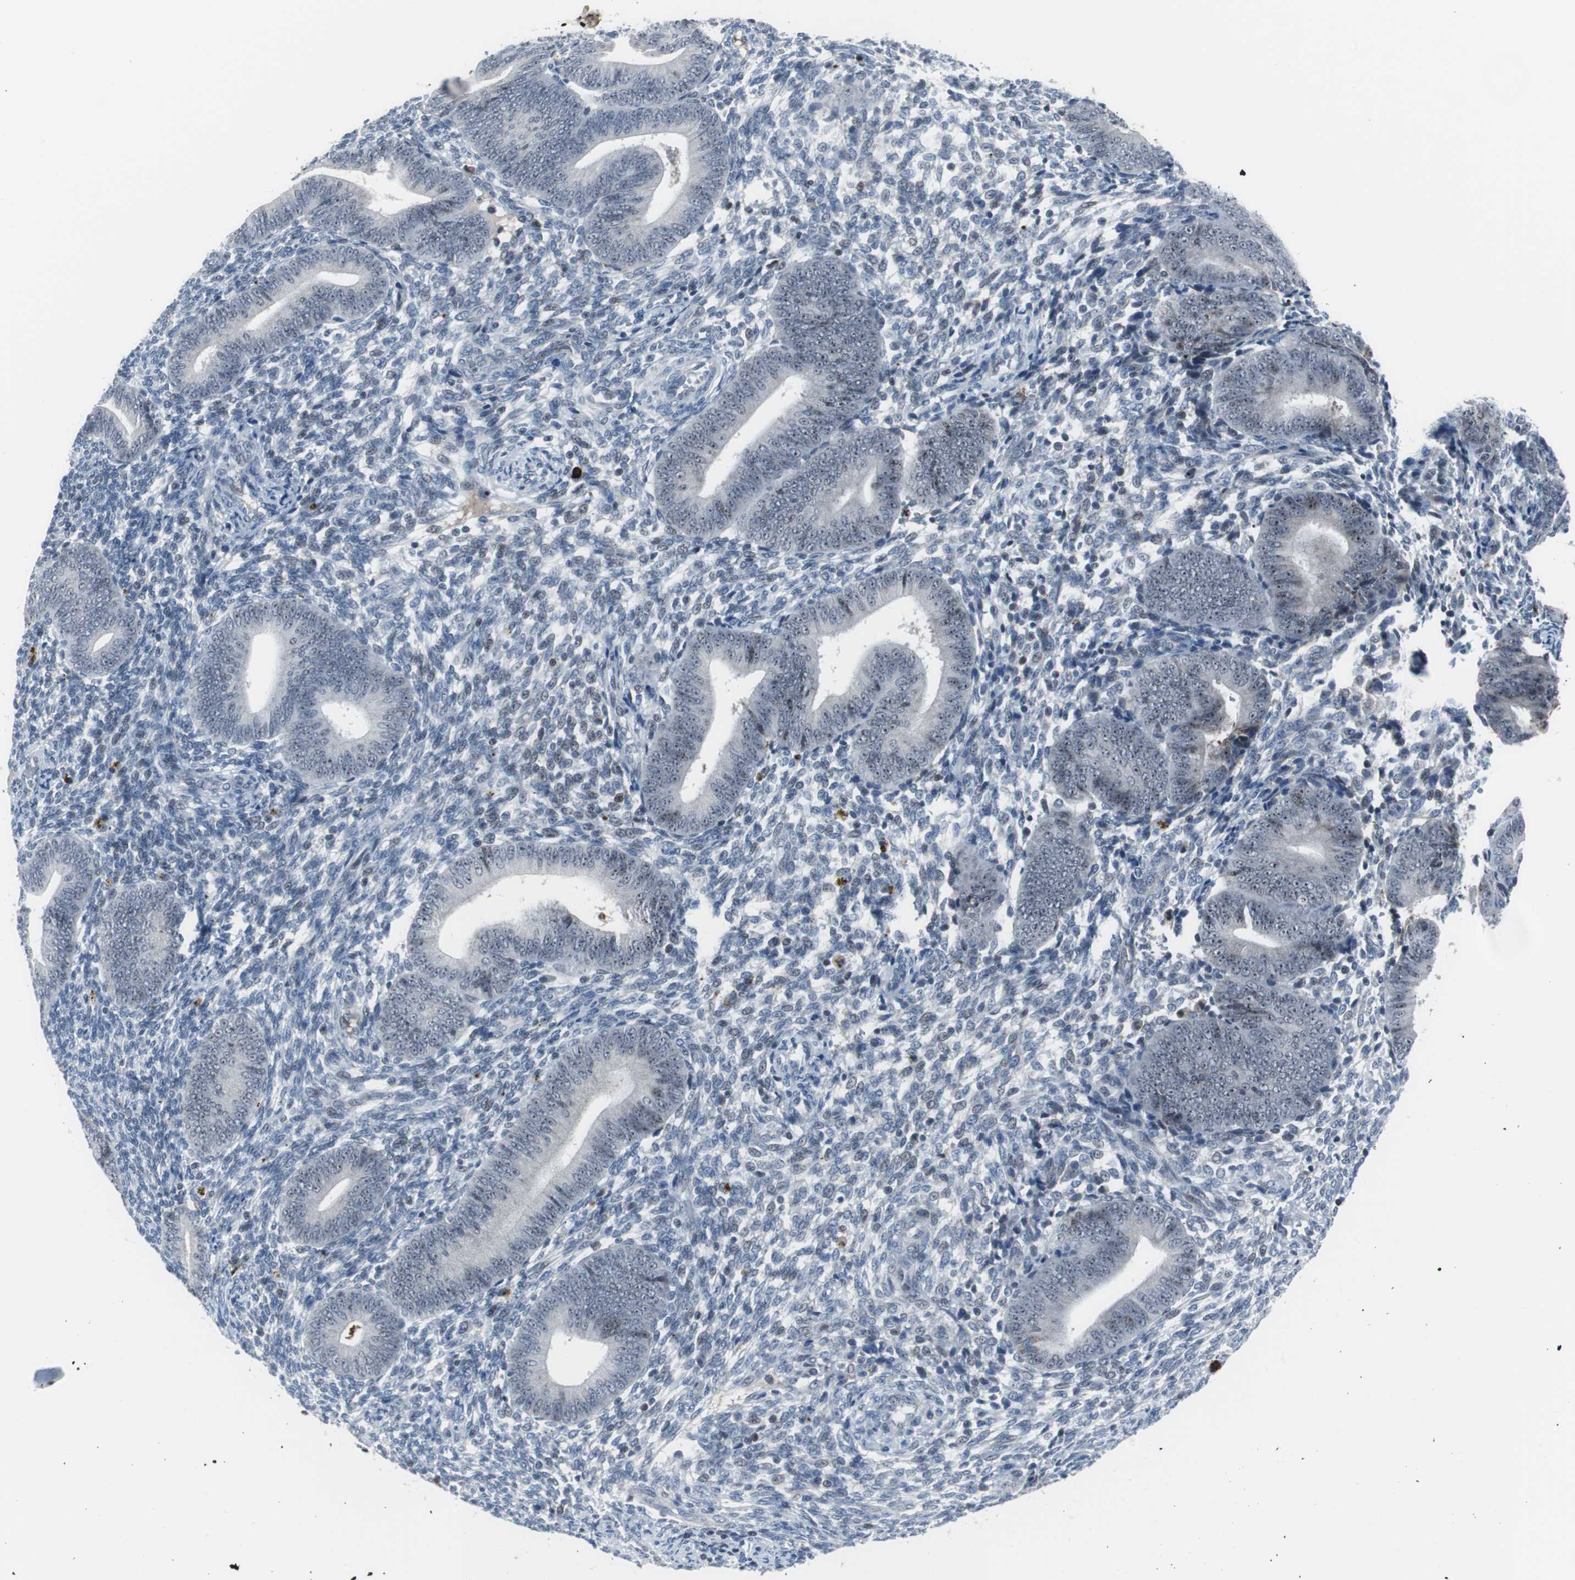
{"staining": {"intensity": "negative", "quantity": "none", "location": "none"}, "tissue": "endometrium", "cell_type": "Cells in endometrial stroma", "image_type": "normal", "snomed": [{"axis": "morphology", "description": "Normal tissue, NOS"}, {"axis": "topography", "description": "Uterus"}, {"axis": "topography", "description": "Endometrium"}], "caption": "DAB immunohistochemical staining of unremarkable endometrium exhibits no significant expression in cells in endometrial stroma. (Stains: DAB immunohistochemistry with hematoxylin counter stain, Microscopy: brightfield microscopy at high magnification).", "gene": "DOK1", "patient": {"sex": "female", "age": 33}}